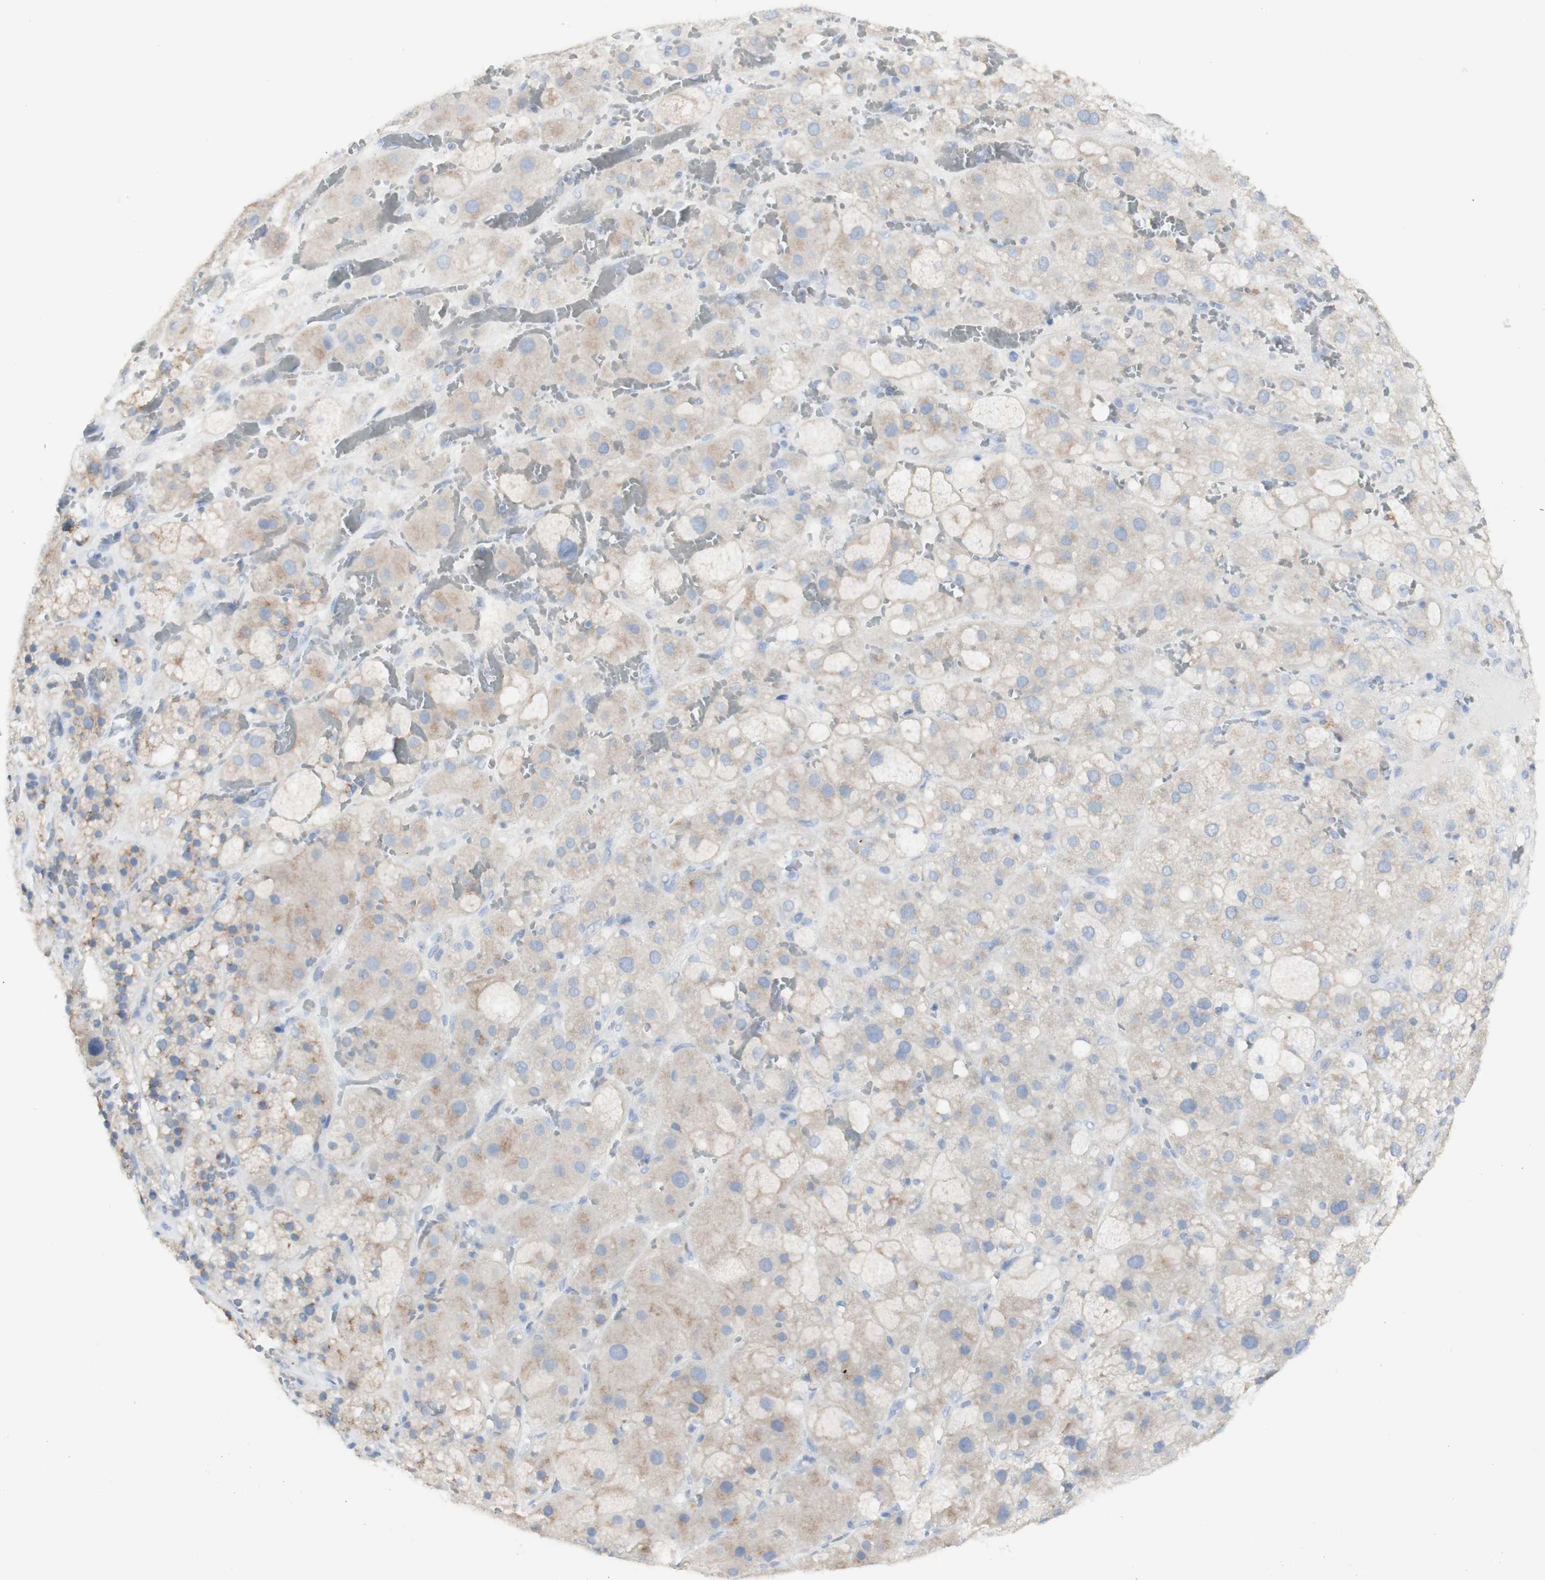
{"staining": {"intensity": "weak", "quantity": "<25%", "location": "cytoplasmic/membranous"}, "tissue": "adrenal gland", "cell_type": "Glandular cells", "image_type": "normal", "snomed": [{"axis": "morphology", "description": "Normal tissue, NOS"}, {"axis": "topography", "description": "Adrenal gland"}], "caption": "This image is of normal adrenal gland stained with immunohistochemistry to label a protein in brown with the nuclei are counter-stained blue. There is no staining in glandular cells.", "gene": "CD207", "patient": {"sex": "female", "age": 47}}